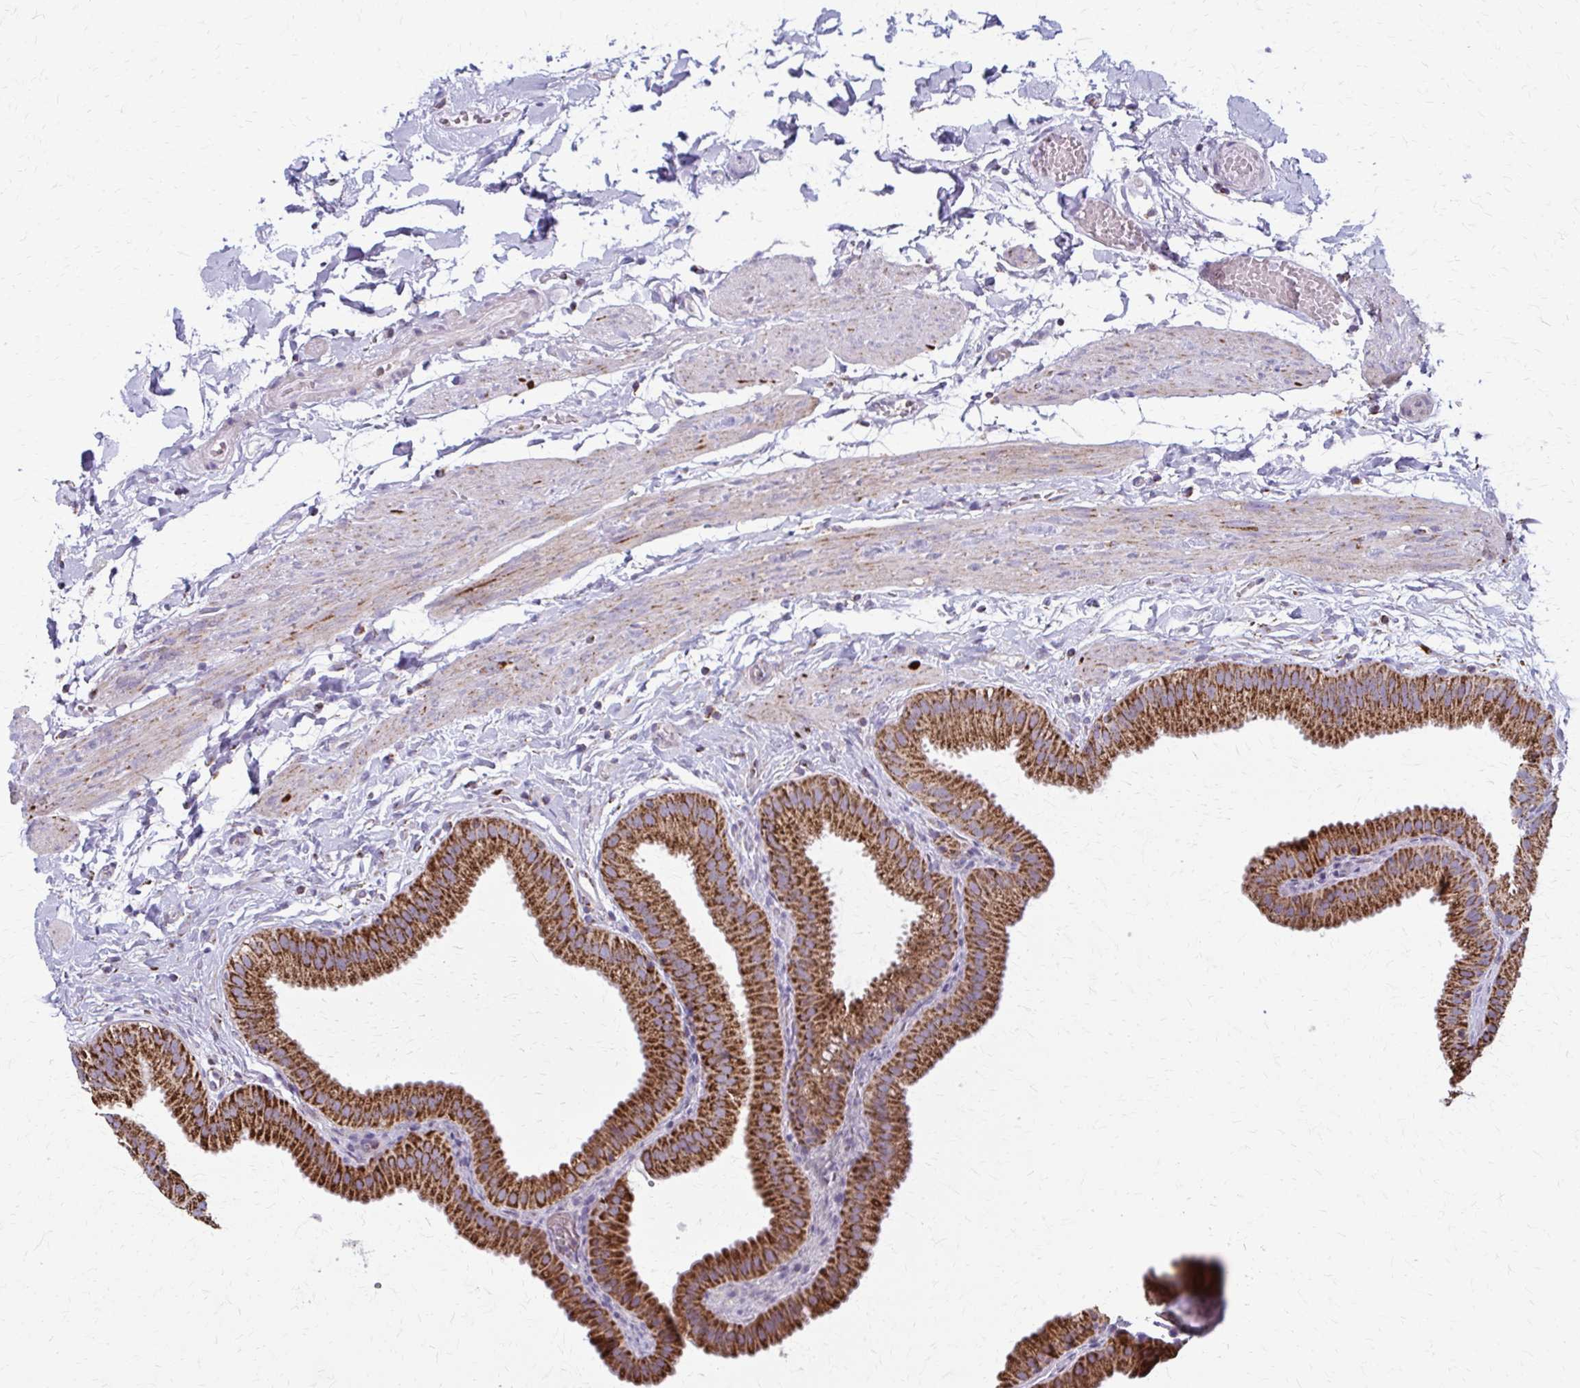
{"staining": {"intensity": "strong", "quantity": ">75%", "location": "cytoplasmic/membranous"}, "tissue": "gallbladder", "cell_type": "Glandular cells", "image_type": "normal", "snomed": [{"axis": "morphology", "description": "Normal tissue, NOS"}, {"axis": "topography", "description": "Gallbladder"}], "caption": "DAB immunohistochemical staining of normal human gallbladder displays strong cytoplasmic/membranous protein positivity in approximately >75% of glandular cells.", "gene": "TVP23A", "patient": {"sex": "female", "age": 63}}